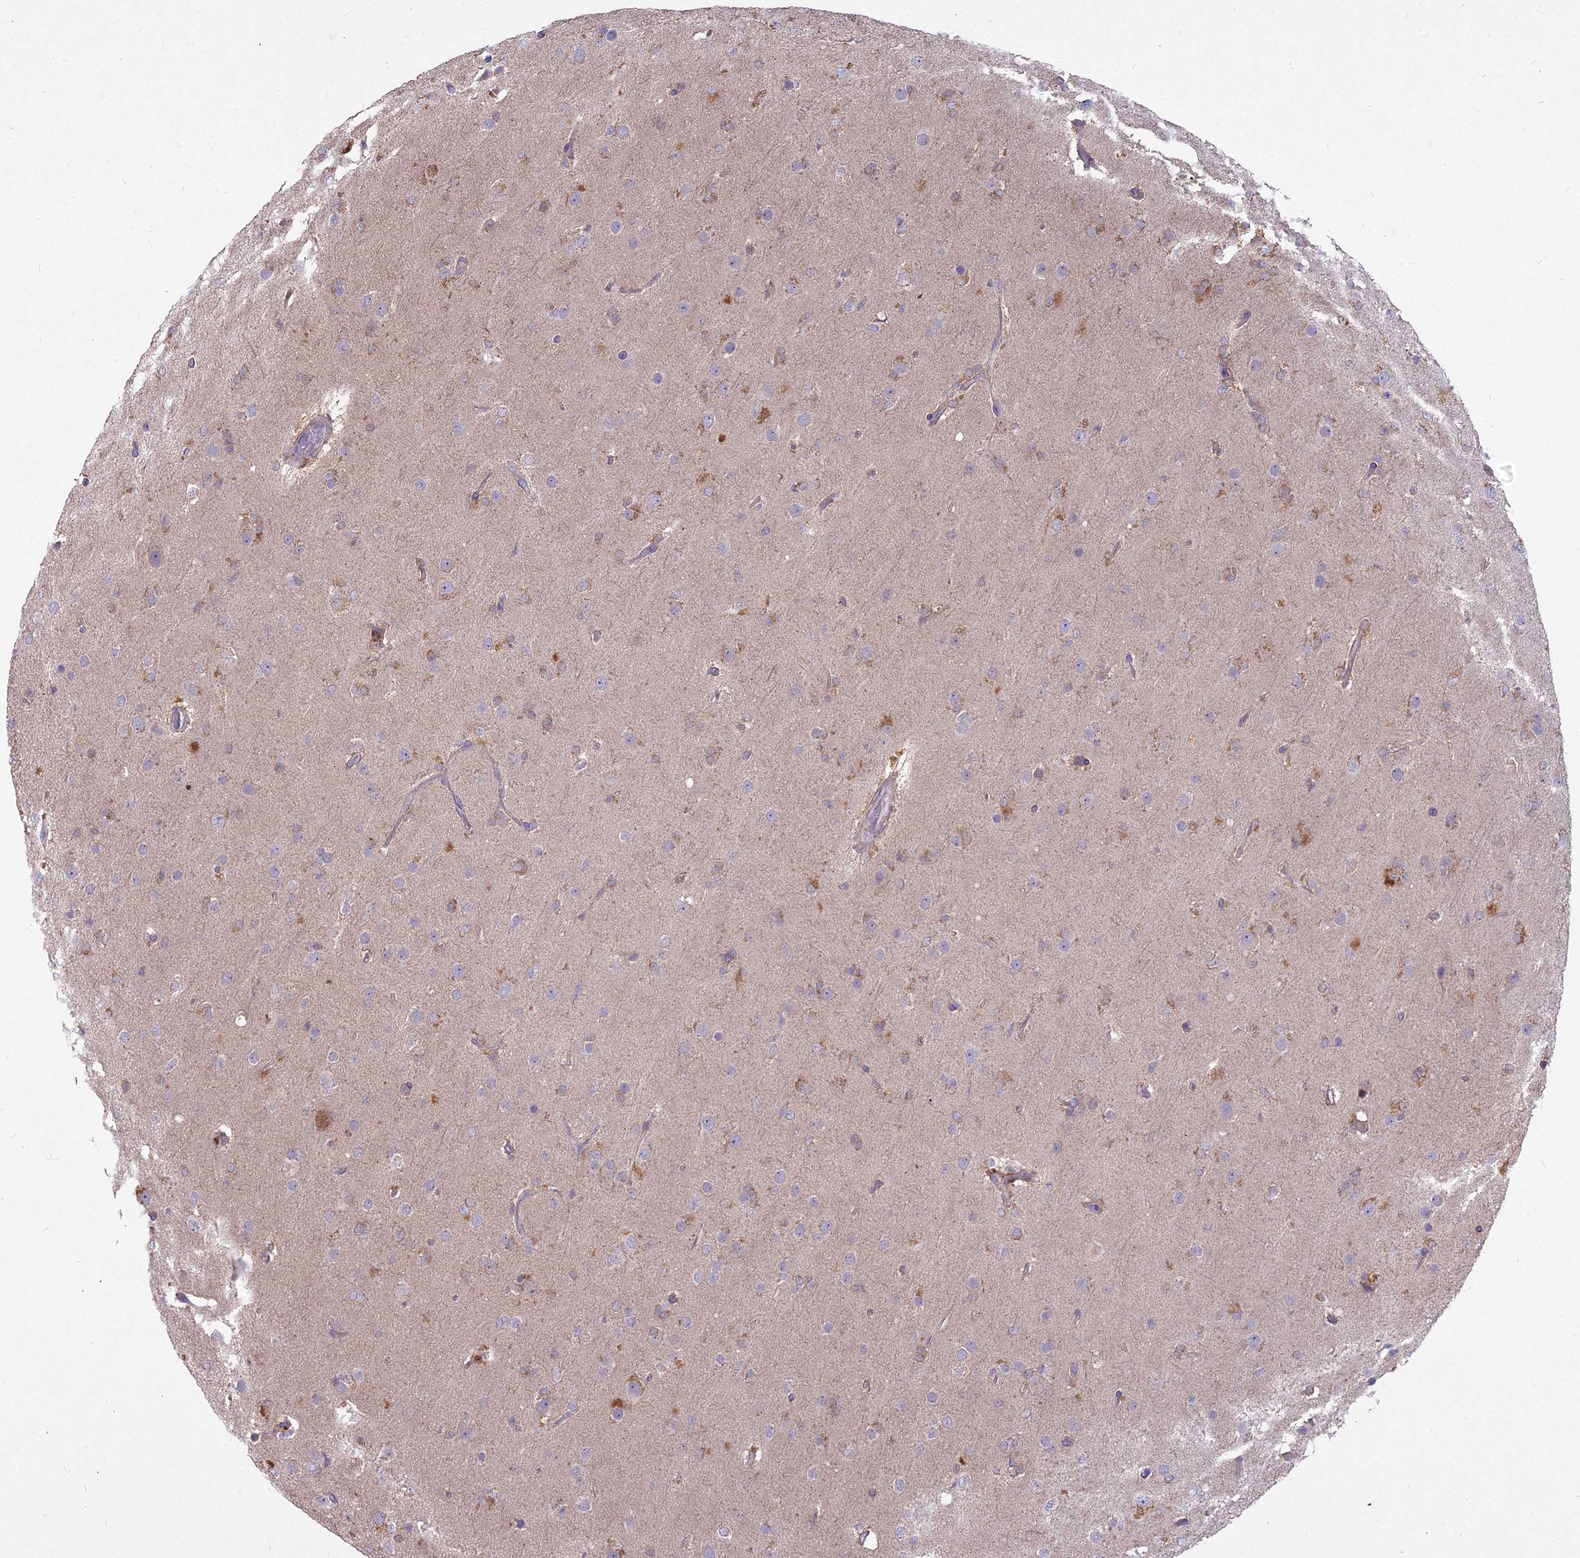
{"staining": {"intensity": "negative", "quantity": "none", "location": "none"}, "tissue": "glioma", "cell_type": "Tumor cells", "image_type": "cancer", "snomed": [{"axis": "morphology", "description": "Glioma, malignant, Low grade"}, {"axis": "topography", "description": "Brain"}], "caption": "Immunohistochemical staining of human malignant glioma (low-grade) reveals no significant expression in tumor cells.", "gene": "MICU2", "patient": {"sex": "male", "age": 65}}